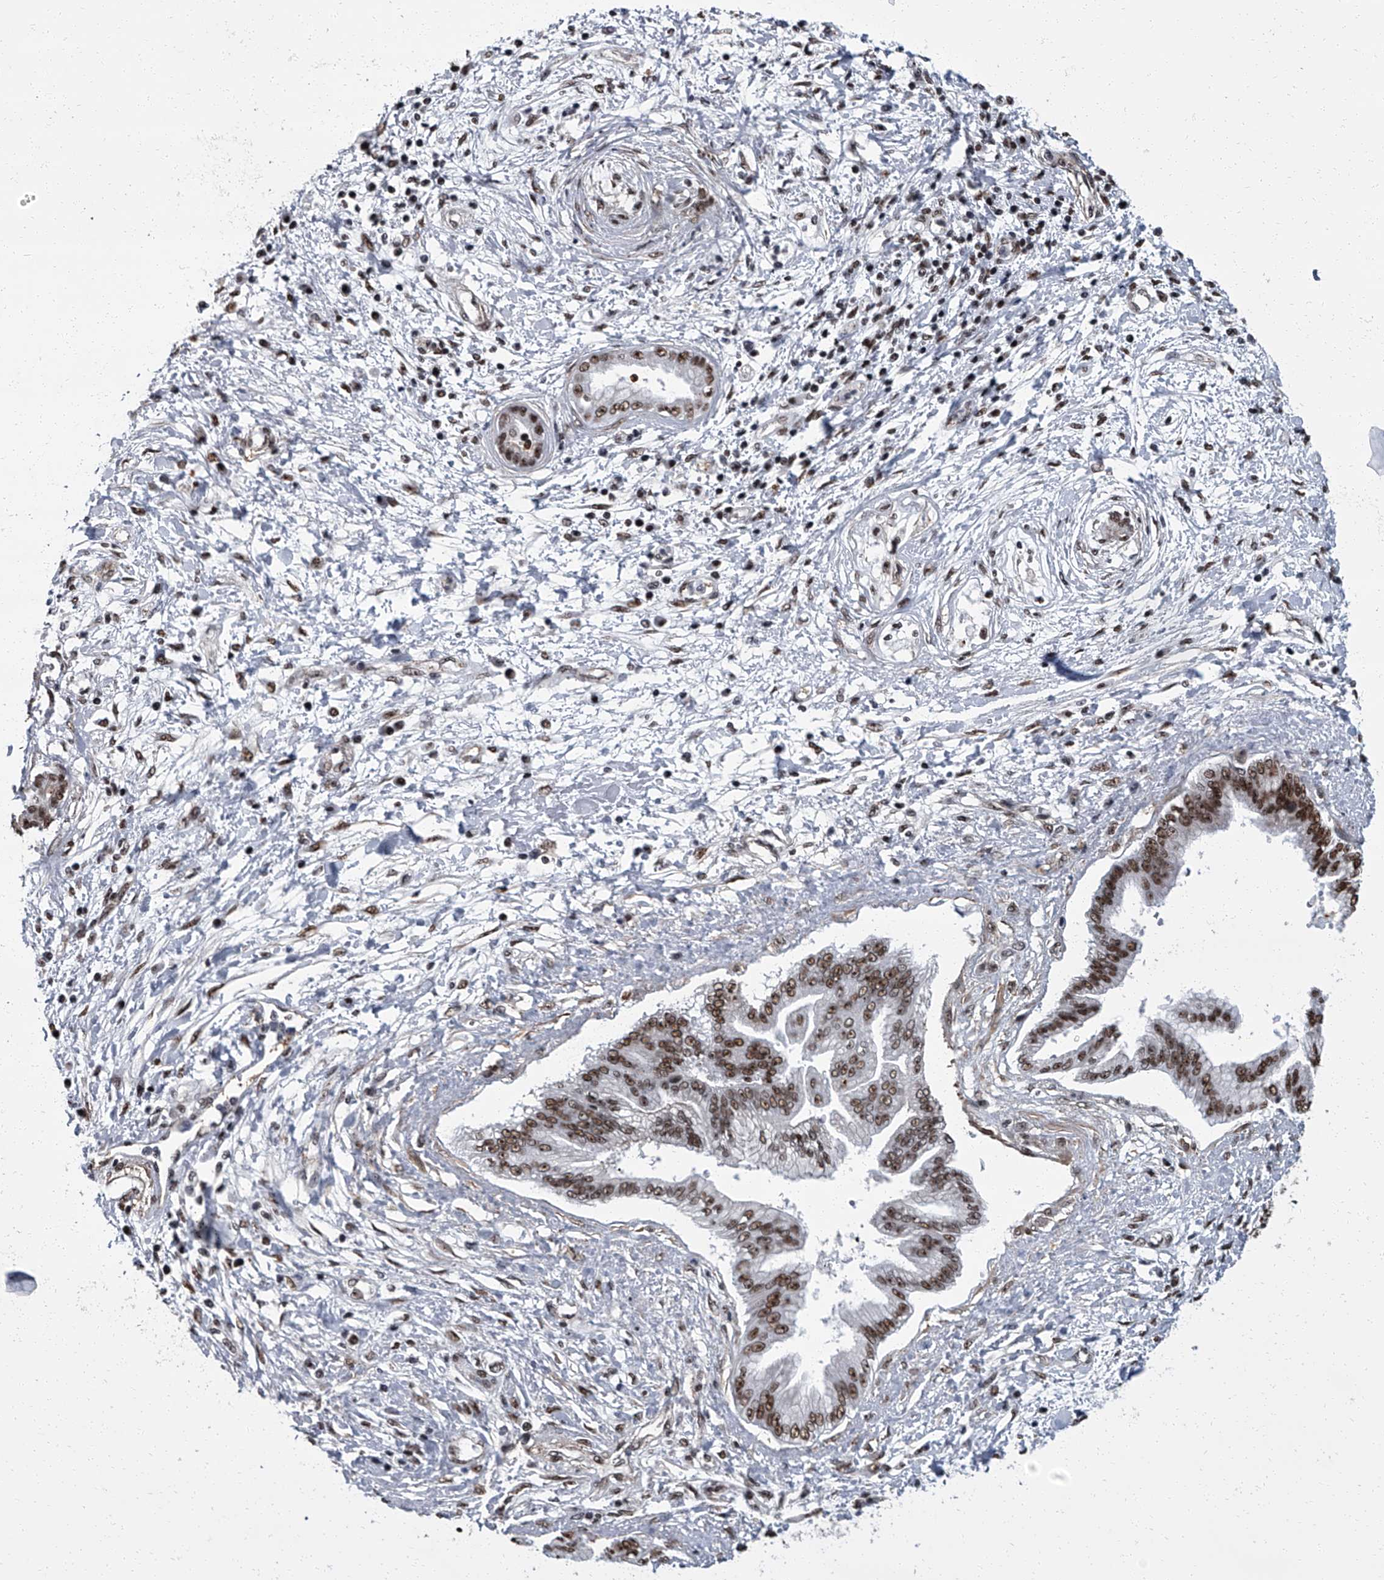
{"staining": {"intensity": "moderate", "quantity": ">75%", "location": "nuclear"}, "tissue": "pancreatic cancer", "cell_type": "Tumor cells", "image_type": "cancer", "snomed": [{"axis": "morphology", "description": "Adenocarcinoma, NOS"}, {"axis": "topography", "description": "Pancreas"}], "caption": "A micrograph of human adenocarcinoma (pancreatic) stained for a protein shows moderate nuclear brown staining in tumor cells. (Brightfield microscopy of DAB IHC at high magnification).", "gene": "ZNF518B", "patient": {"sex": "female", "age": 56}}